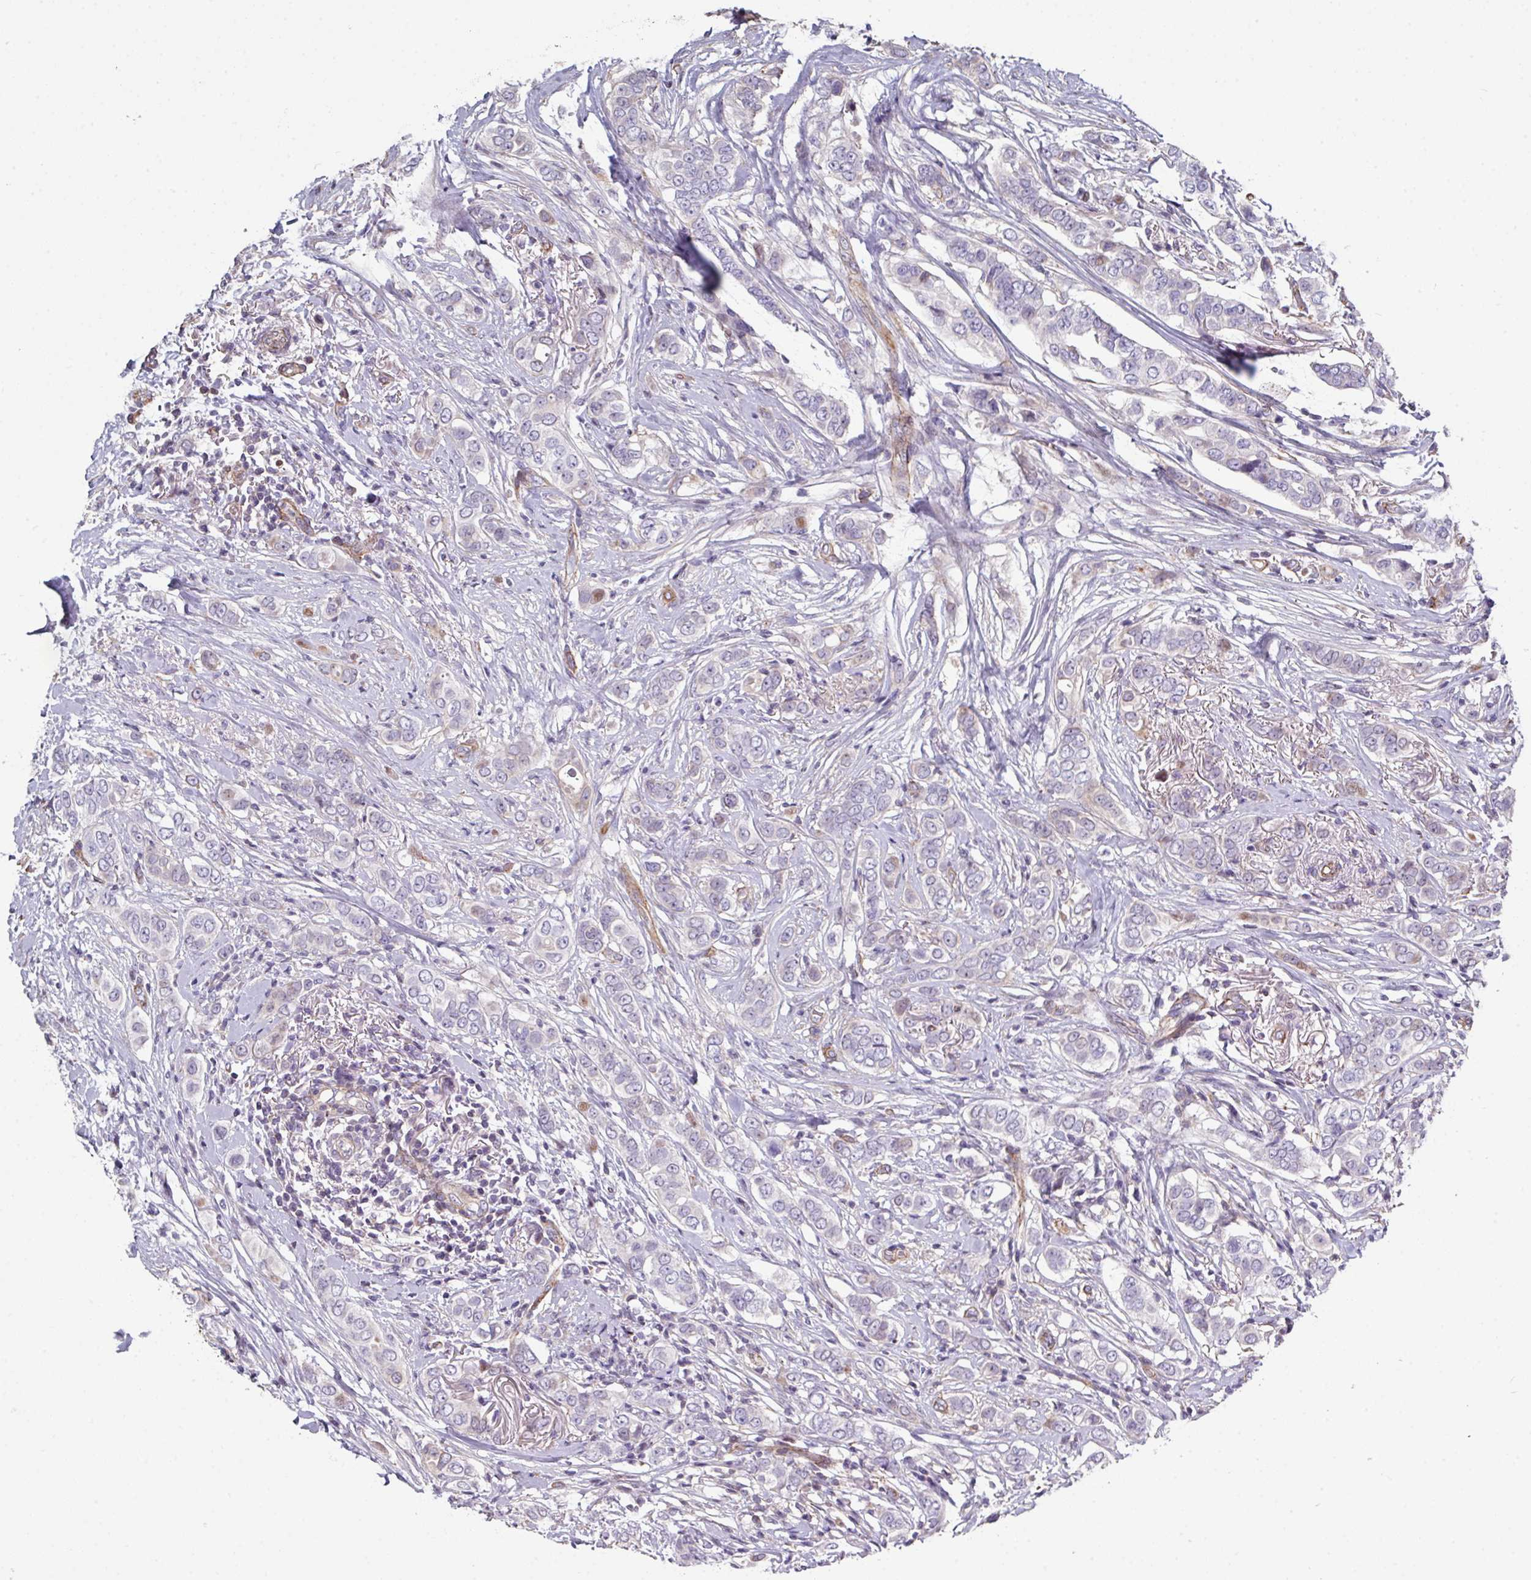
{"staining": {"intensity": "negative", "quantity": "none", "location": "none"}, "tissue": "breast cancer", "cell_type": "Tumor cells", "image_type": "cancer", "snomed": [{"axis": "morphology", "description": "Lobular carcinoma"}, {"axis": "topography", "description": "Breast"}], "caption": "Histopathology image shows no protein expression in tumor cells of lobular carcinoma (breast) tissue.", "gene": "ANO9", "patient": {"sex": "female", "age": 51}}